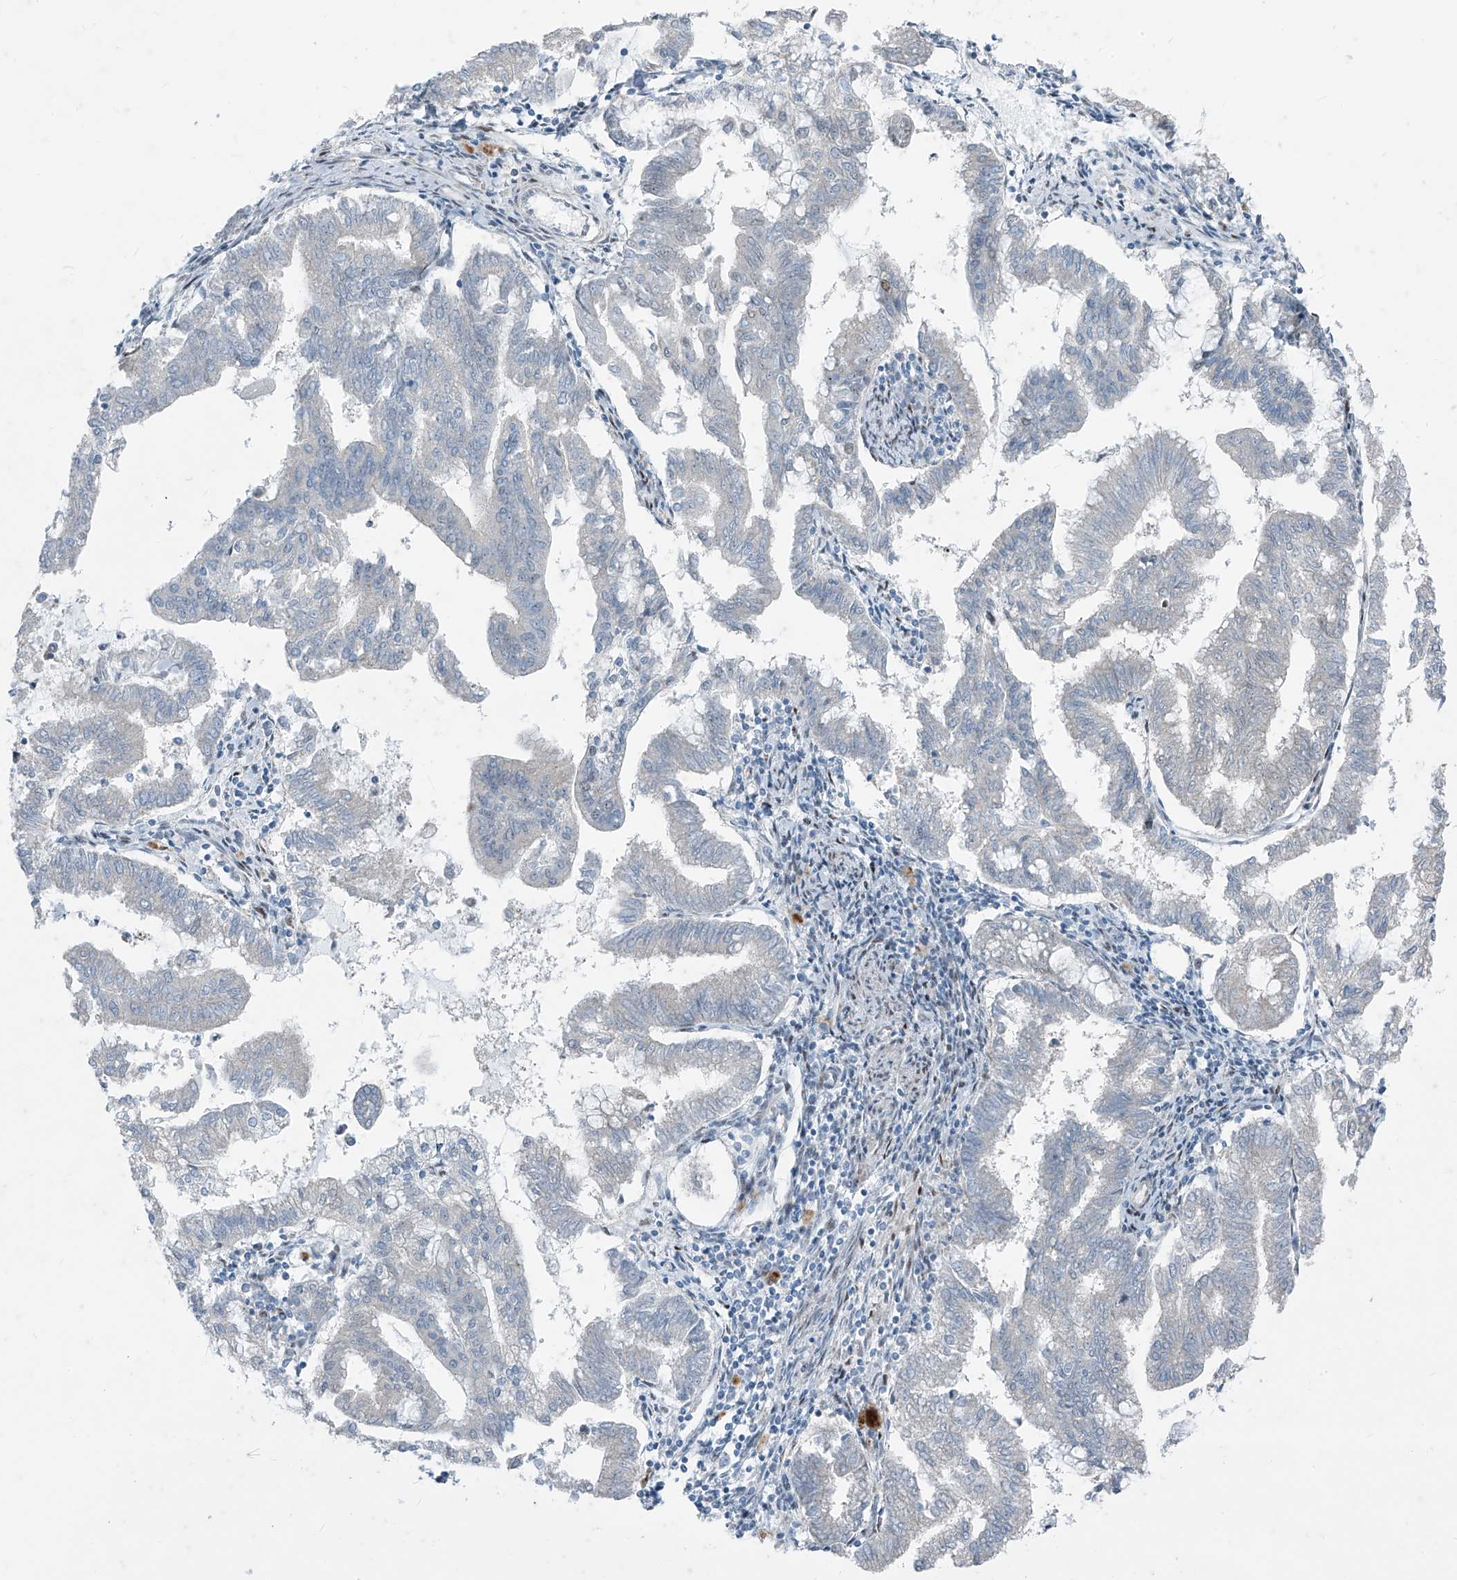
{"staining": {"intensity": "negative", "quantity": "none", "location": "none"}, "tissue": "endometrial cancer", "cell_type": "Tumor cells", "image_type": "cancer", "snomed": [{"axis": "morphology", "description": "Adenocarcinoma, NOS"}, {"axis": "topography", "description": "Endometrium"}], "caption": "Protein analysis of endometrial cancer (adenocarcinoma) reveals no significant positivity in tumor cells.", "gene": "PPCS", "patient": {"sex": "female", "age": 79}}